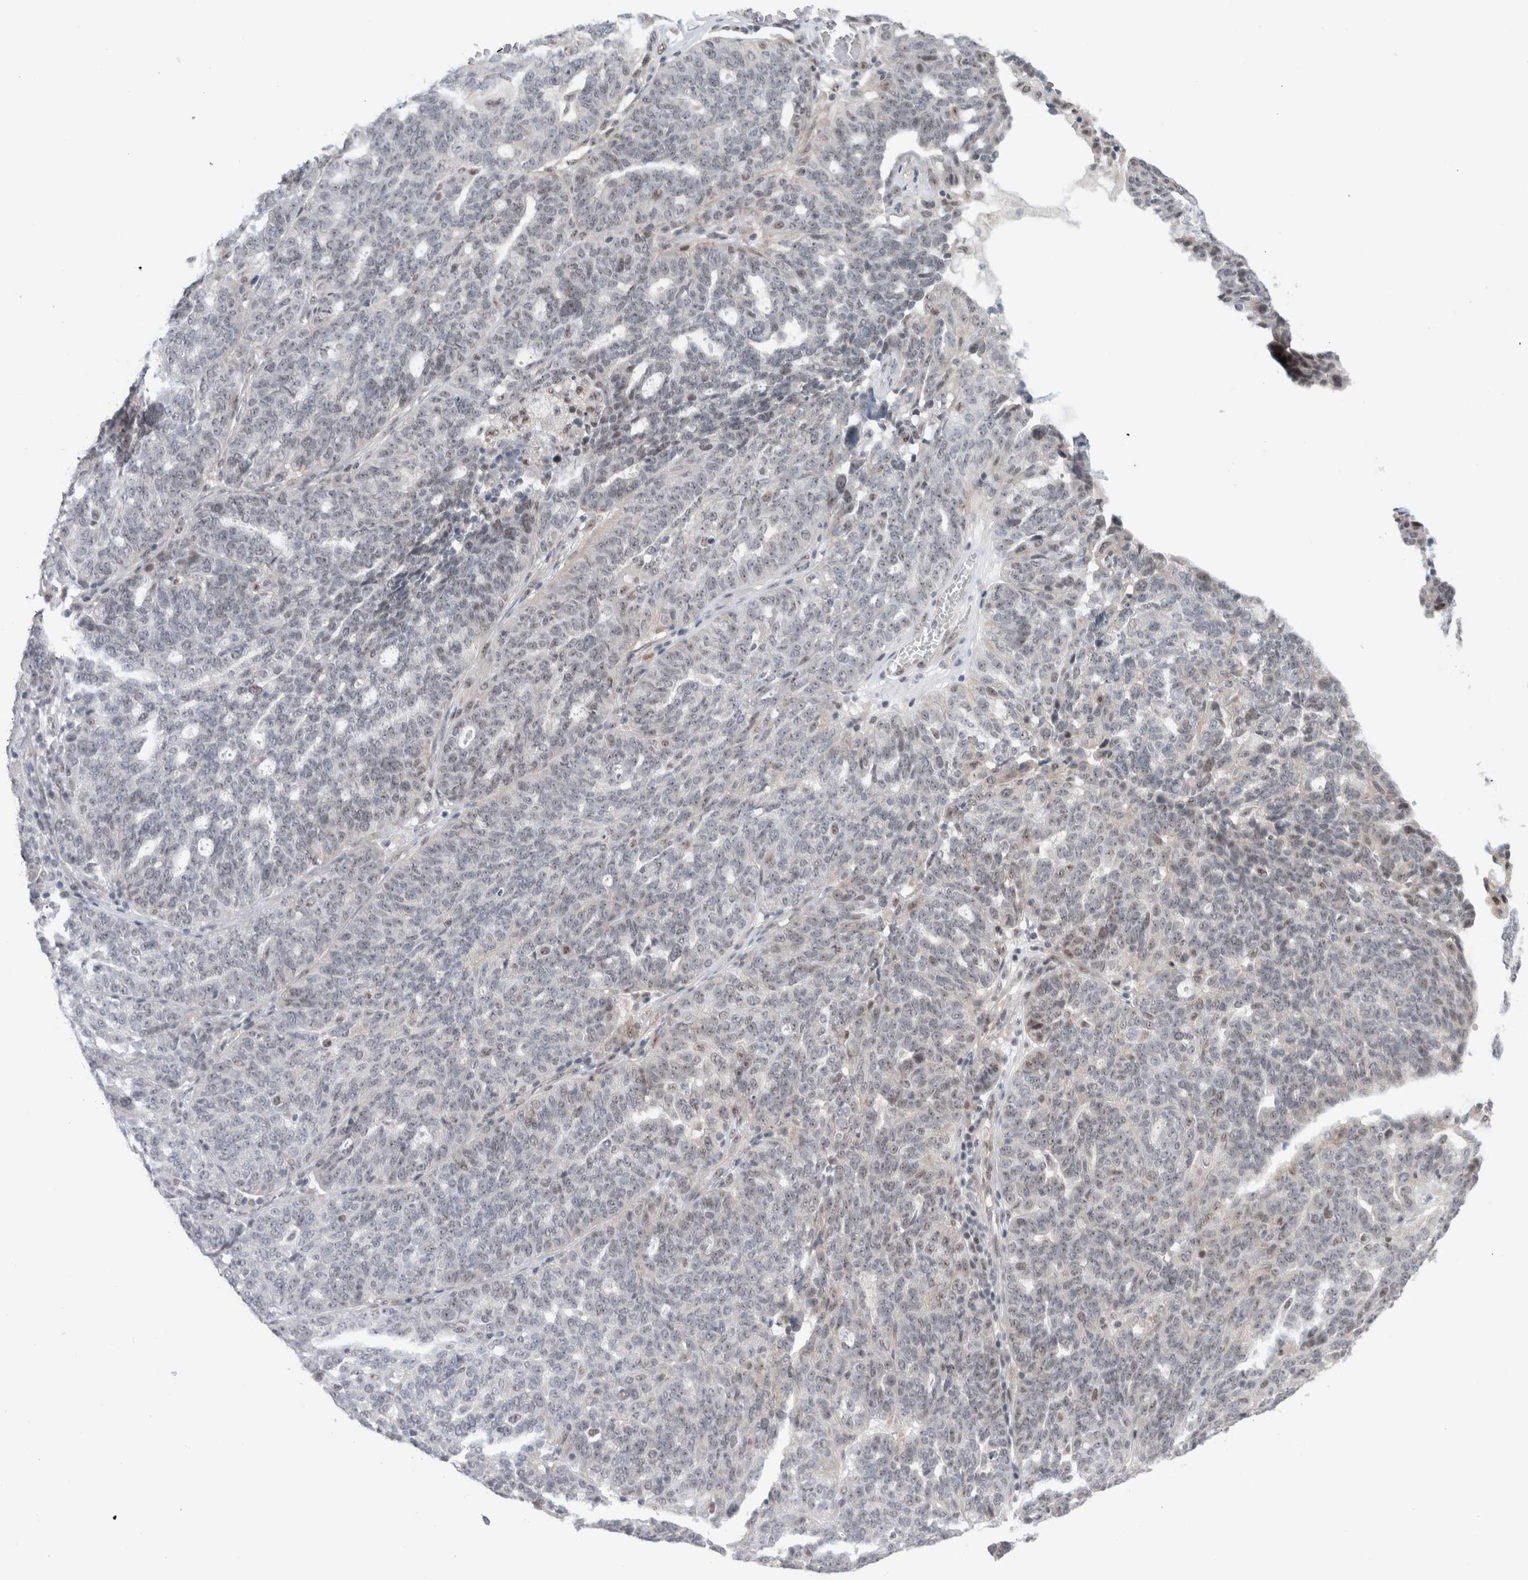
{"staining": {"intensity": "weak", "quantity": "<25%", "location": "nuclear"}, "tissue": "ovarian cancer", "cell_type": "Tumor cells", "image_type": "cancer", "snomed": [{"axis": "morphology", "description": "Cystadenocarcinoma, serous, NOS"}, {"axis": "topography", "description": "Ovary"}], "caption": "This micrograph is of serous cystadenocarcinoma (ovarian) stained with IHC to label a protein in brown with the nuclei are counter-stained blue. There is no positivity in tumor cells. (Stains: DAB IHC with hematoxylin counter stain, Microscopy: brightfield microscopy at high magnification).", "gene": "MPHOSPH6", "patient": {"sex": "female", "age": 59}}